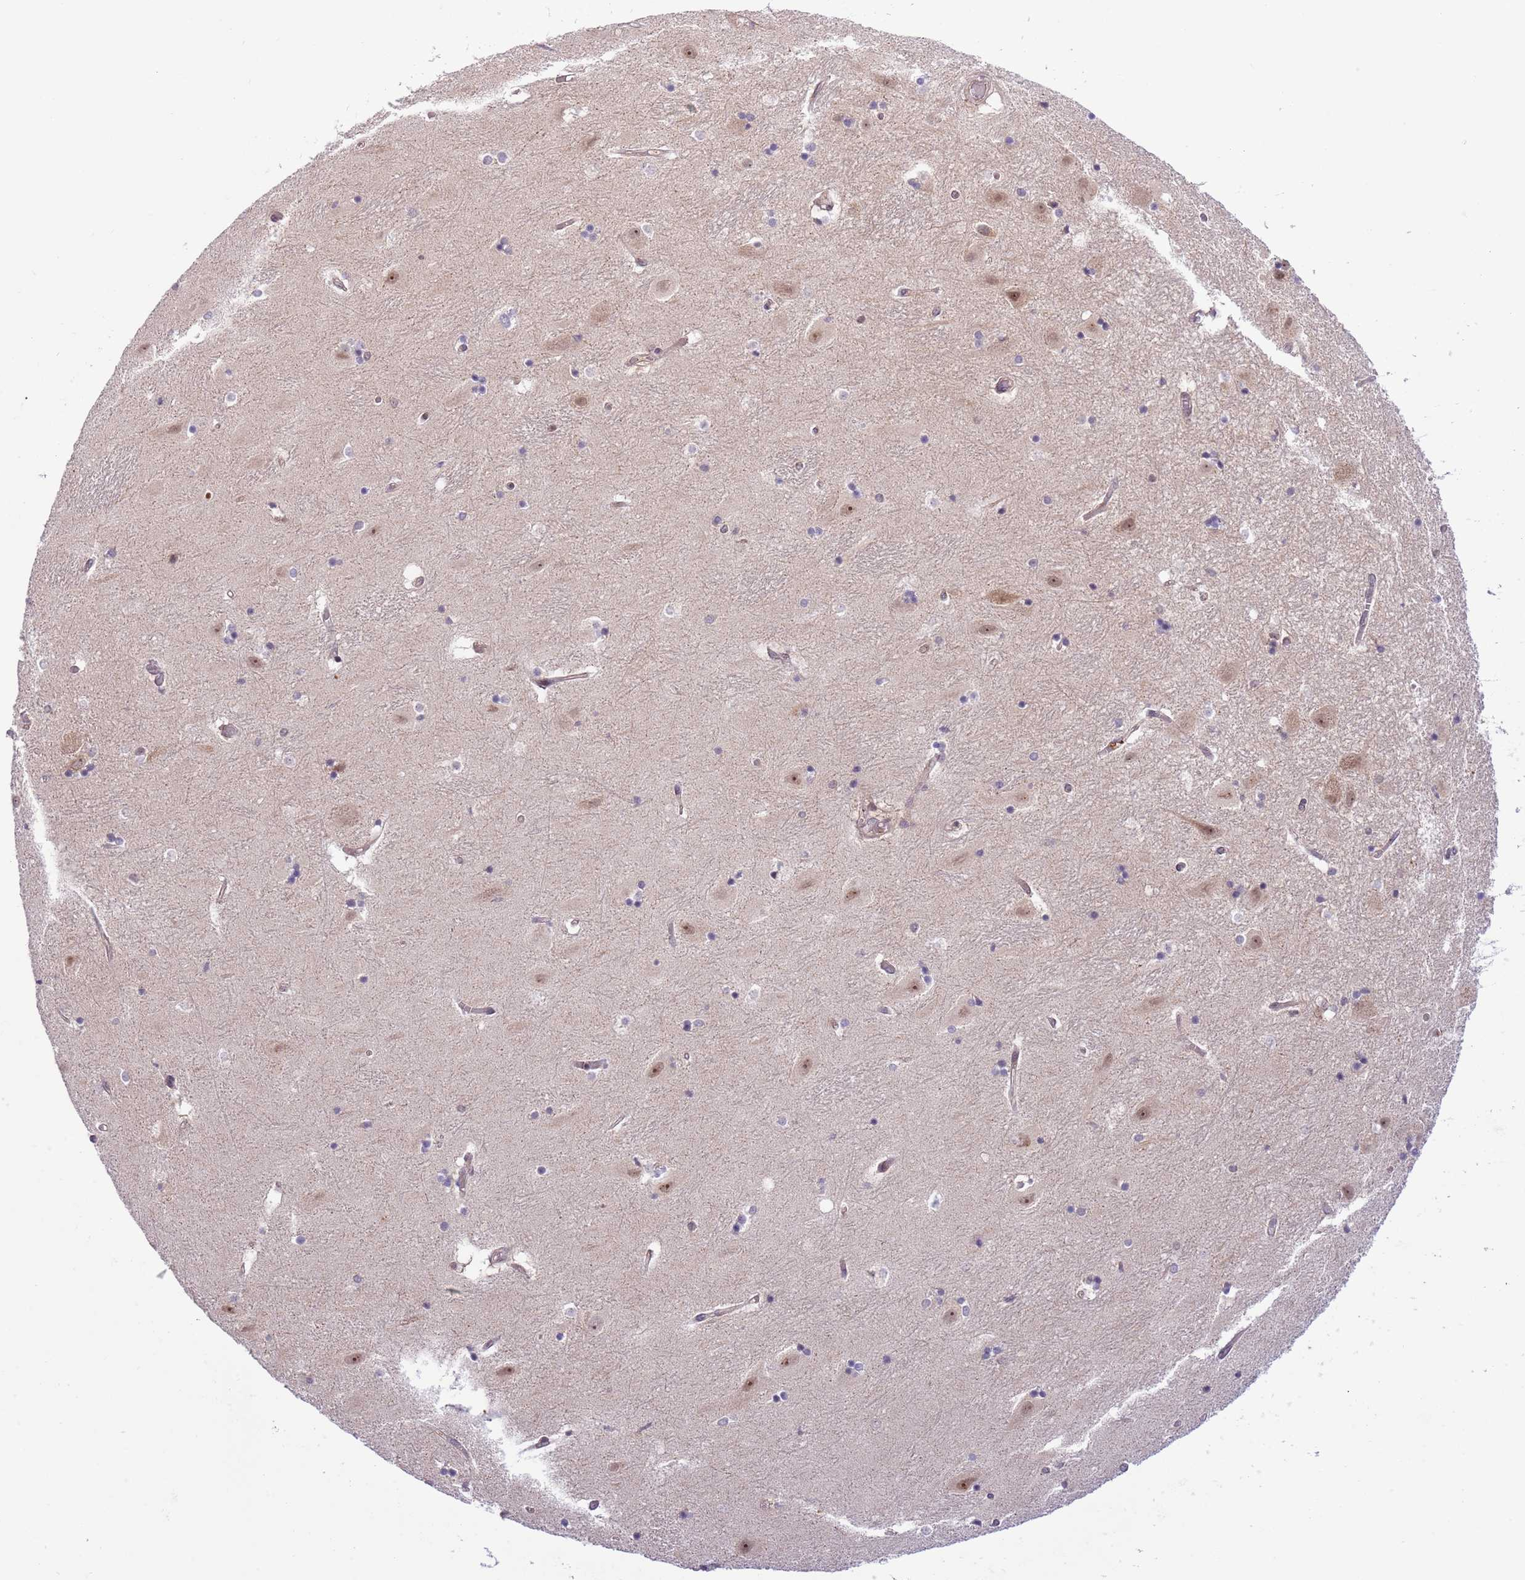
{"staining": {"intensity": "negative", "quantity": "none", "location": "none"}, "tissue": "hippocampus", "cell_type": "Glial cells", "image_type": "normal", "snomed": [{"axis": "morphology", "description": "Normal tissue, NOS"}, {"axis": "topography", "description": "Hippocampus"}], "caption": "Micrograph shows no significant protein positivity in glial cells of unremarkable hippocampus.", "gene": "CHD1", "patient": {"sex": "female", "age": 52}}